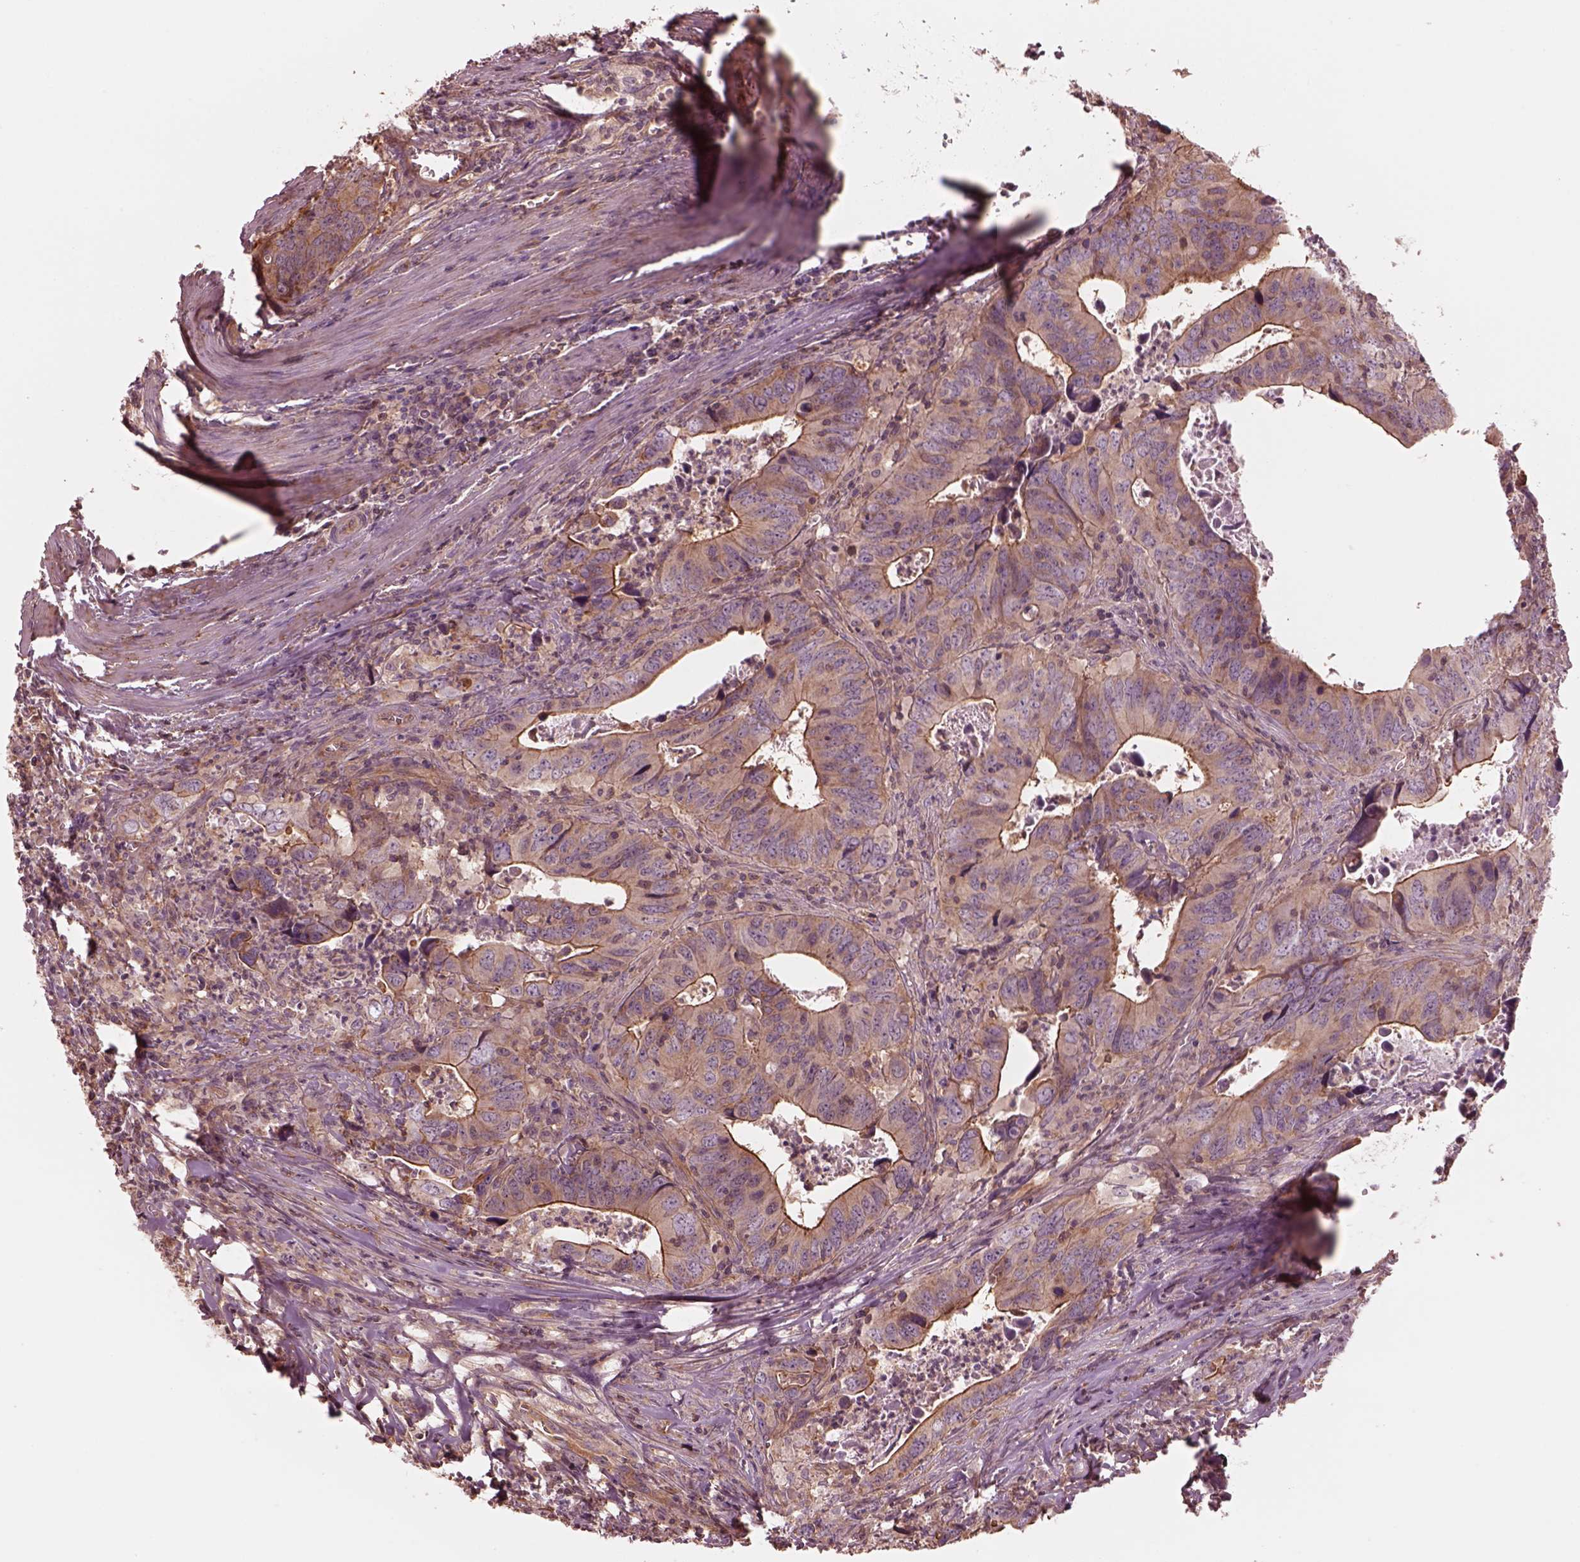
{"staining": {"intensity": "strong", "quantity": "<25%", "location": "cytoplasmic/membranous"}, "tissue": "colorectal cancer", "cell_type": "Tumor cells", "image_type": "cancer", "snomed": [{"axis": "morphology", "description": "Adenocarcinoma, NOS"}, {"axis": "topography", "description": "Colon"}], "caption": "A brown stain labels strong cytoplasmic/membranous positivity of a protein in human adenocarcinoma (colorectal) tumor cells.", "gene": "STK33", "patient": {"sex": "female", "age": 82}}